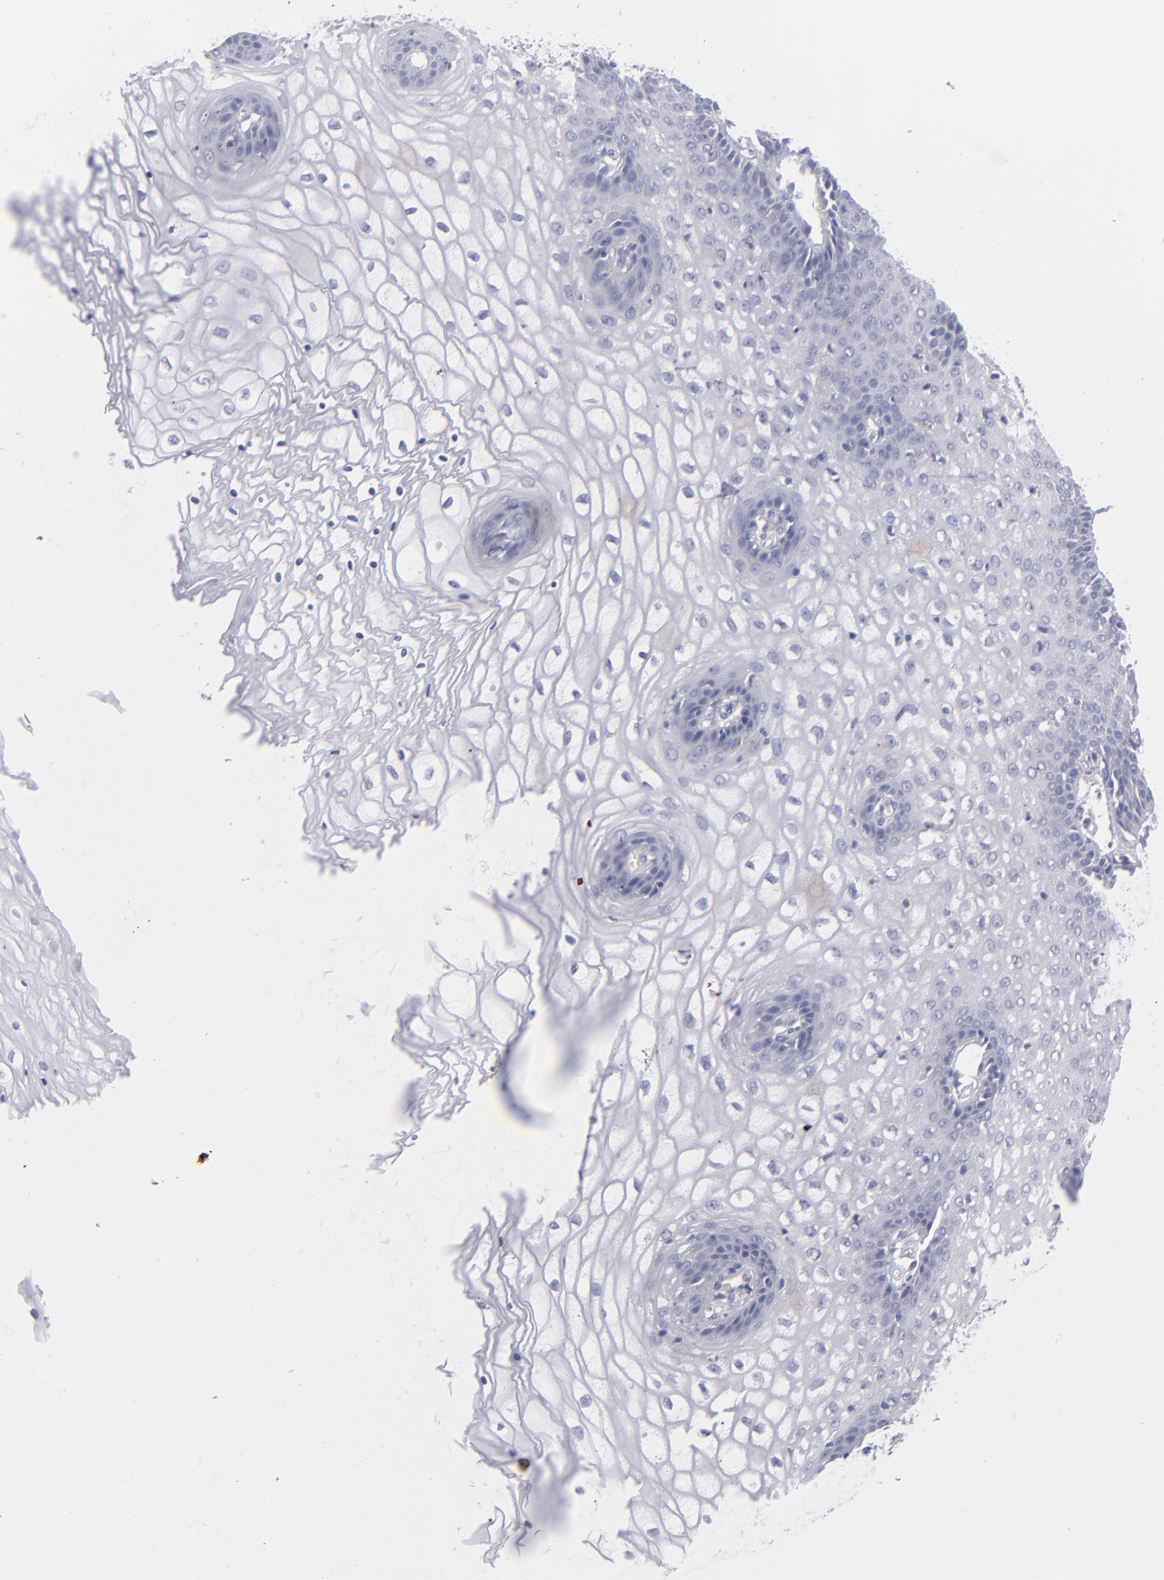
{"staining": {"intensity": "negative", "quantity": "none", "location": "none"}, "tissue": "vagina", "cell_type": "Squamous epithelial cells", "image_type": "normal", "snomed": [{"axis": "morphology", "description": "Normal tissue, NOS"}, {"axis": "topography", "description": "Vagina"}], "caption": "Squamous epithelial cells show no significant protein staining in normal vagina.", "gene": "MFGE8", "patient": {"sex": "female", "age": 34}}